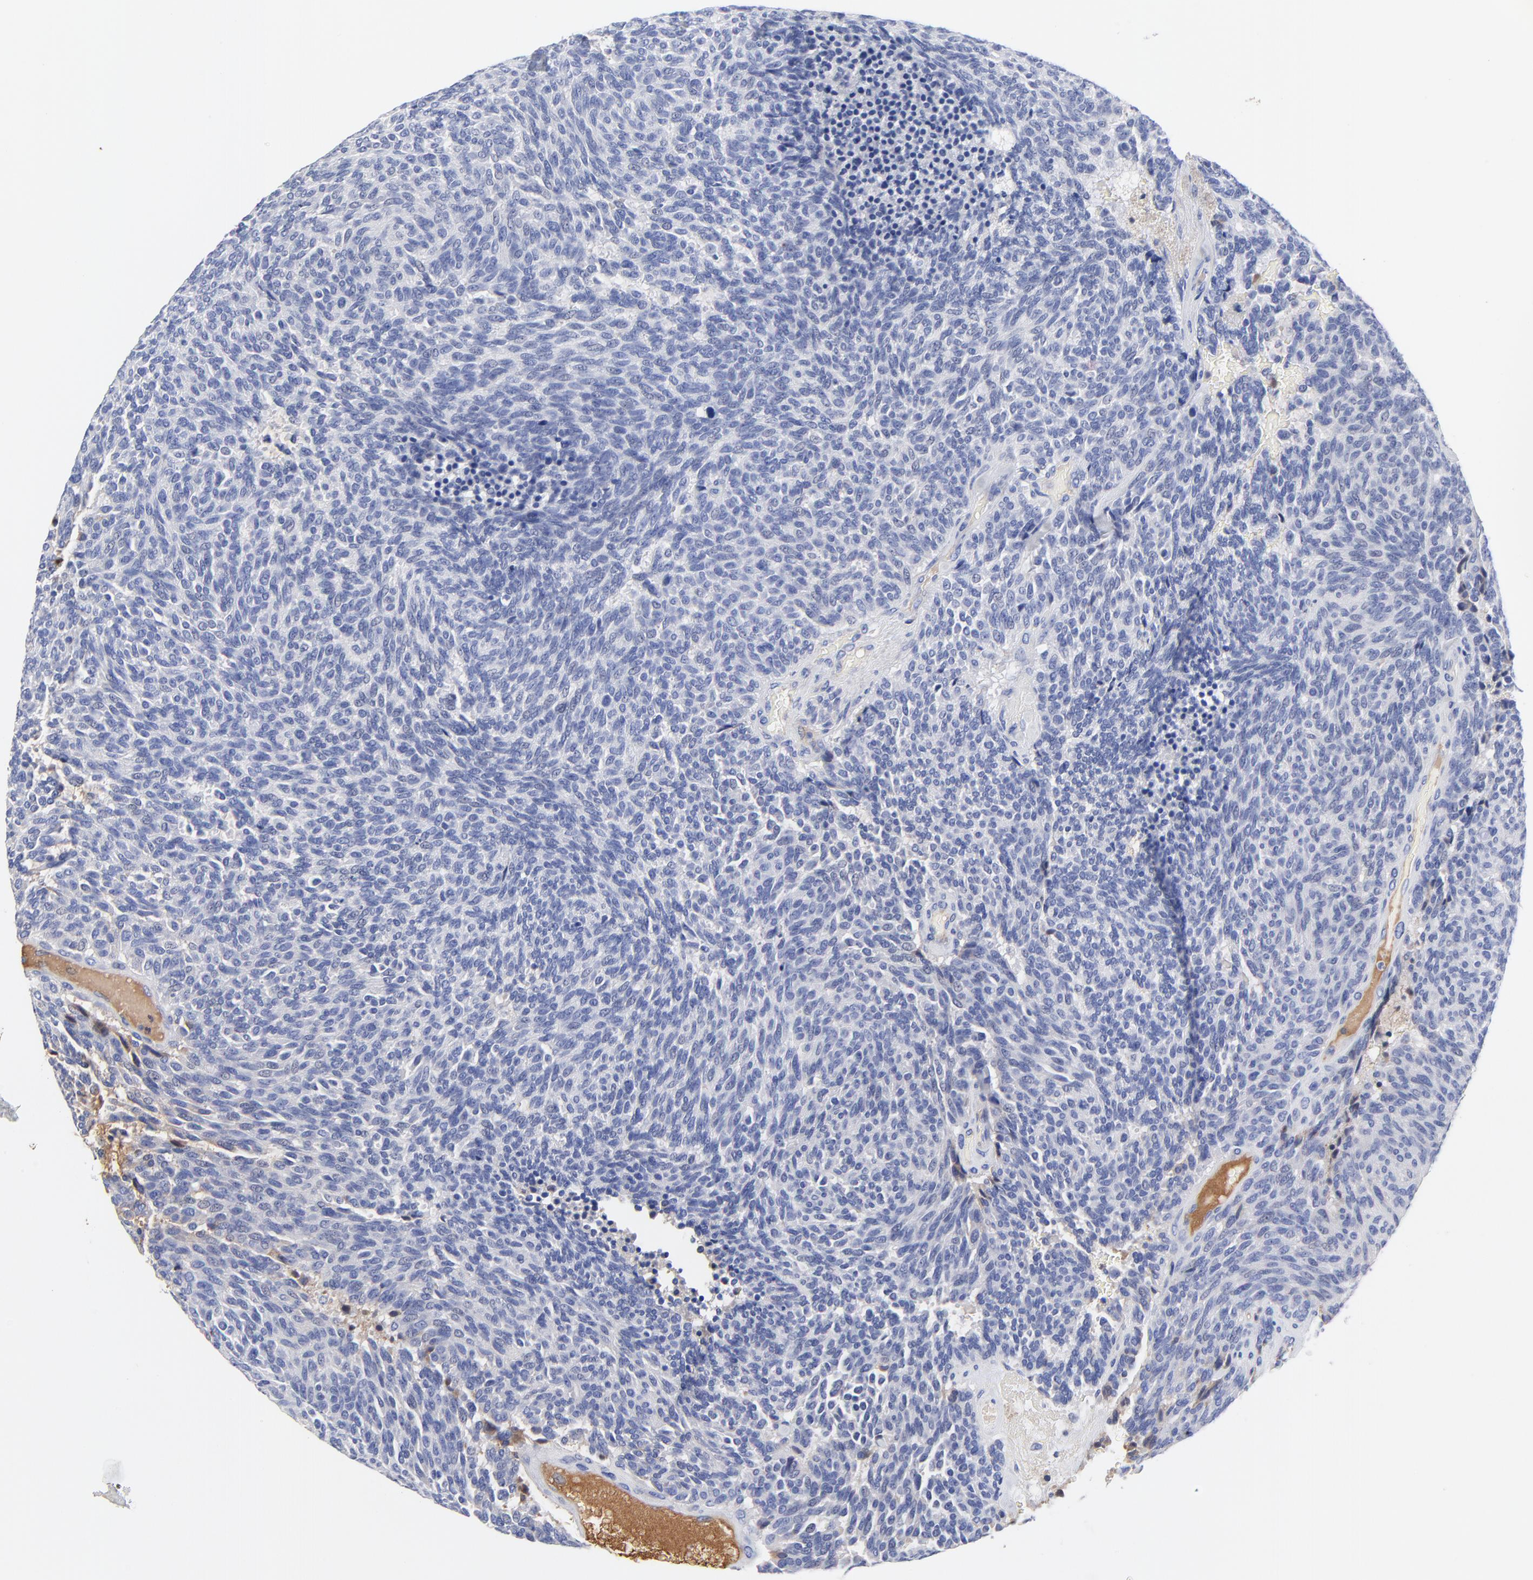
{"staining": {"intensity": "weak", "quantity": "<25%", "location": "cytoplasmic/membranous"}, "tissue": "carcinoid", "cell_type": "Tumor cells", "image_type": "cancer", "snomed": [{"axis": "morphology", "description": "Carcinoid, malignant, NOS"}, {"axis": "topography", "description": "Pancreas"}], "caption": "This is an IHC photomicrograph of human carcinoid (malignant). There is no staining in tumor cells.", "gene": "IGLV3-10", "patient": {"sex": "female", "age": 54}}